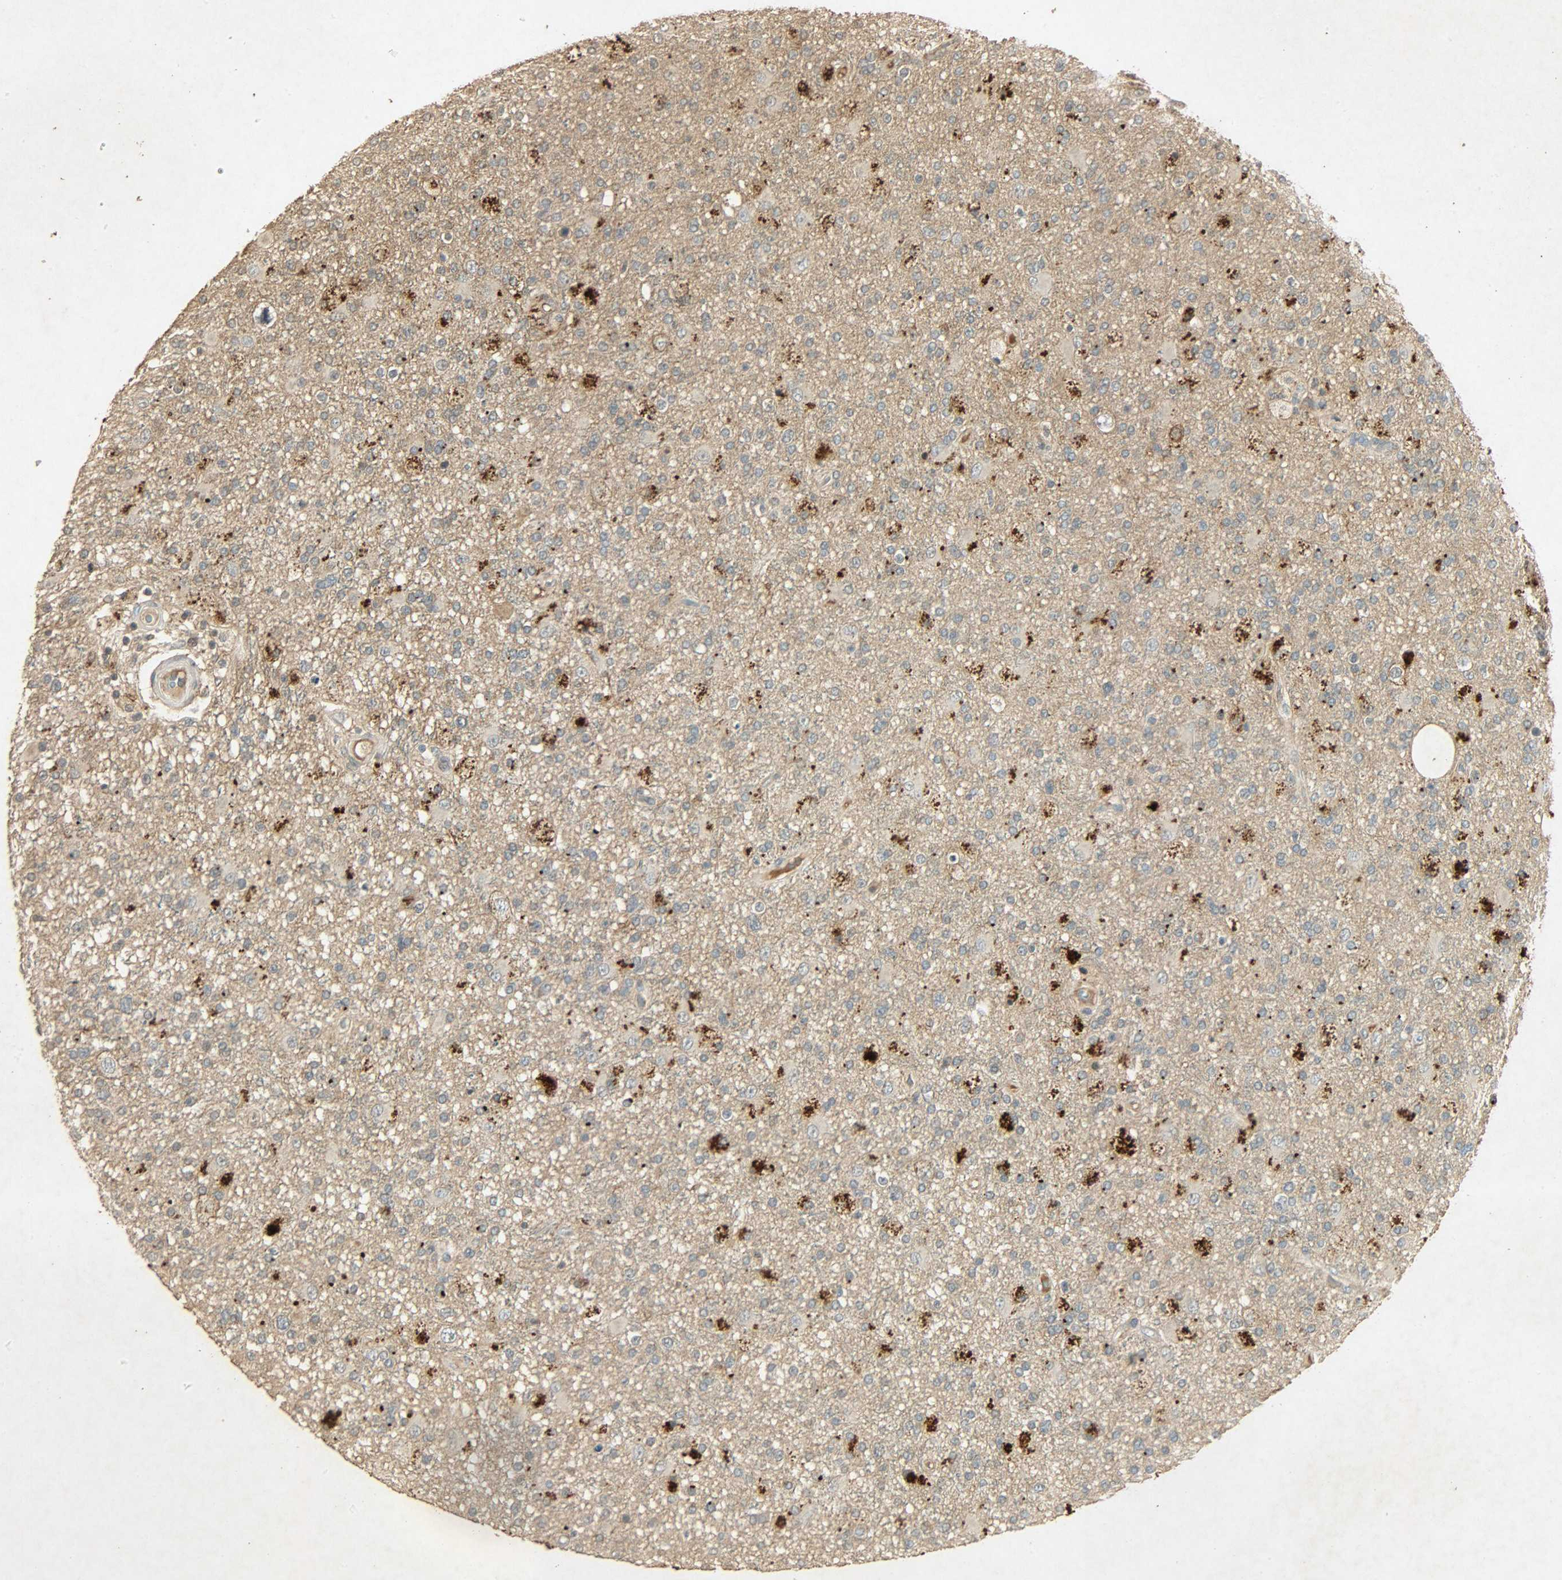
{"staining": {"intensity": "weak", "quantity": ">75%", "location": "cytoplasmic/membranous"}, "tissue": "glioma", "cell_type": "Tumor cells", "image_type": "cancer", "snomed": [{"axis": "morphology", "description": "Glioma, malignant, High grade"}, {"axis": "topography", "description": "Brain"}], "caption": "A low amount of weak cytoplasmic/membranous expression is present in approximately >75% of tumor cells in malignant high-grade glioma tissue.", "gene": "ATP2B1", "patient": {"sex": "male", "age": 33}}